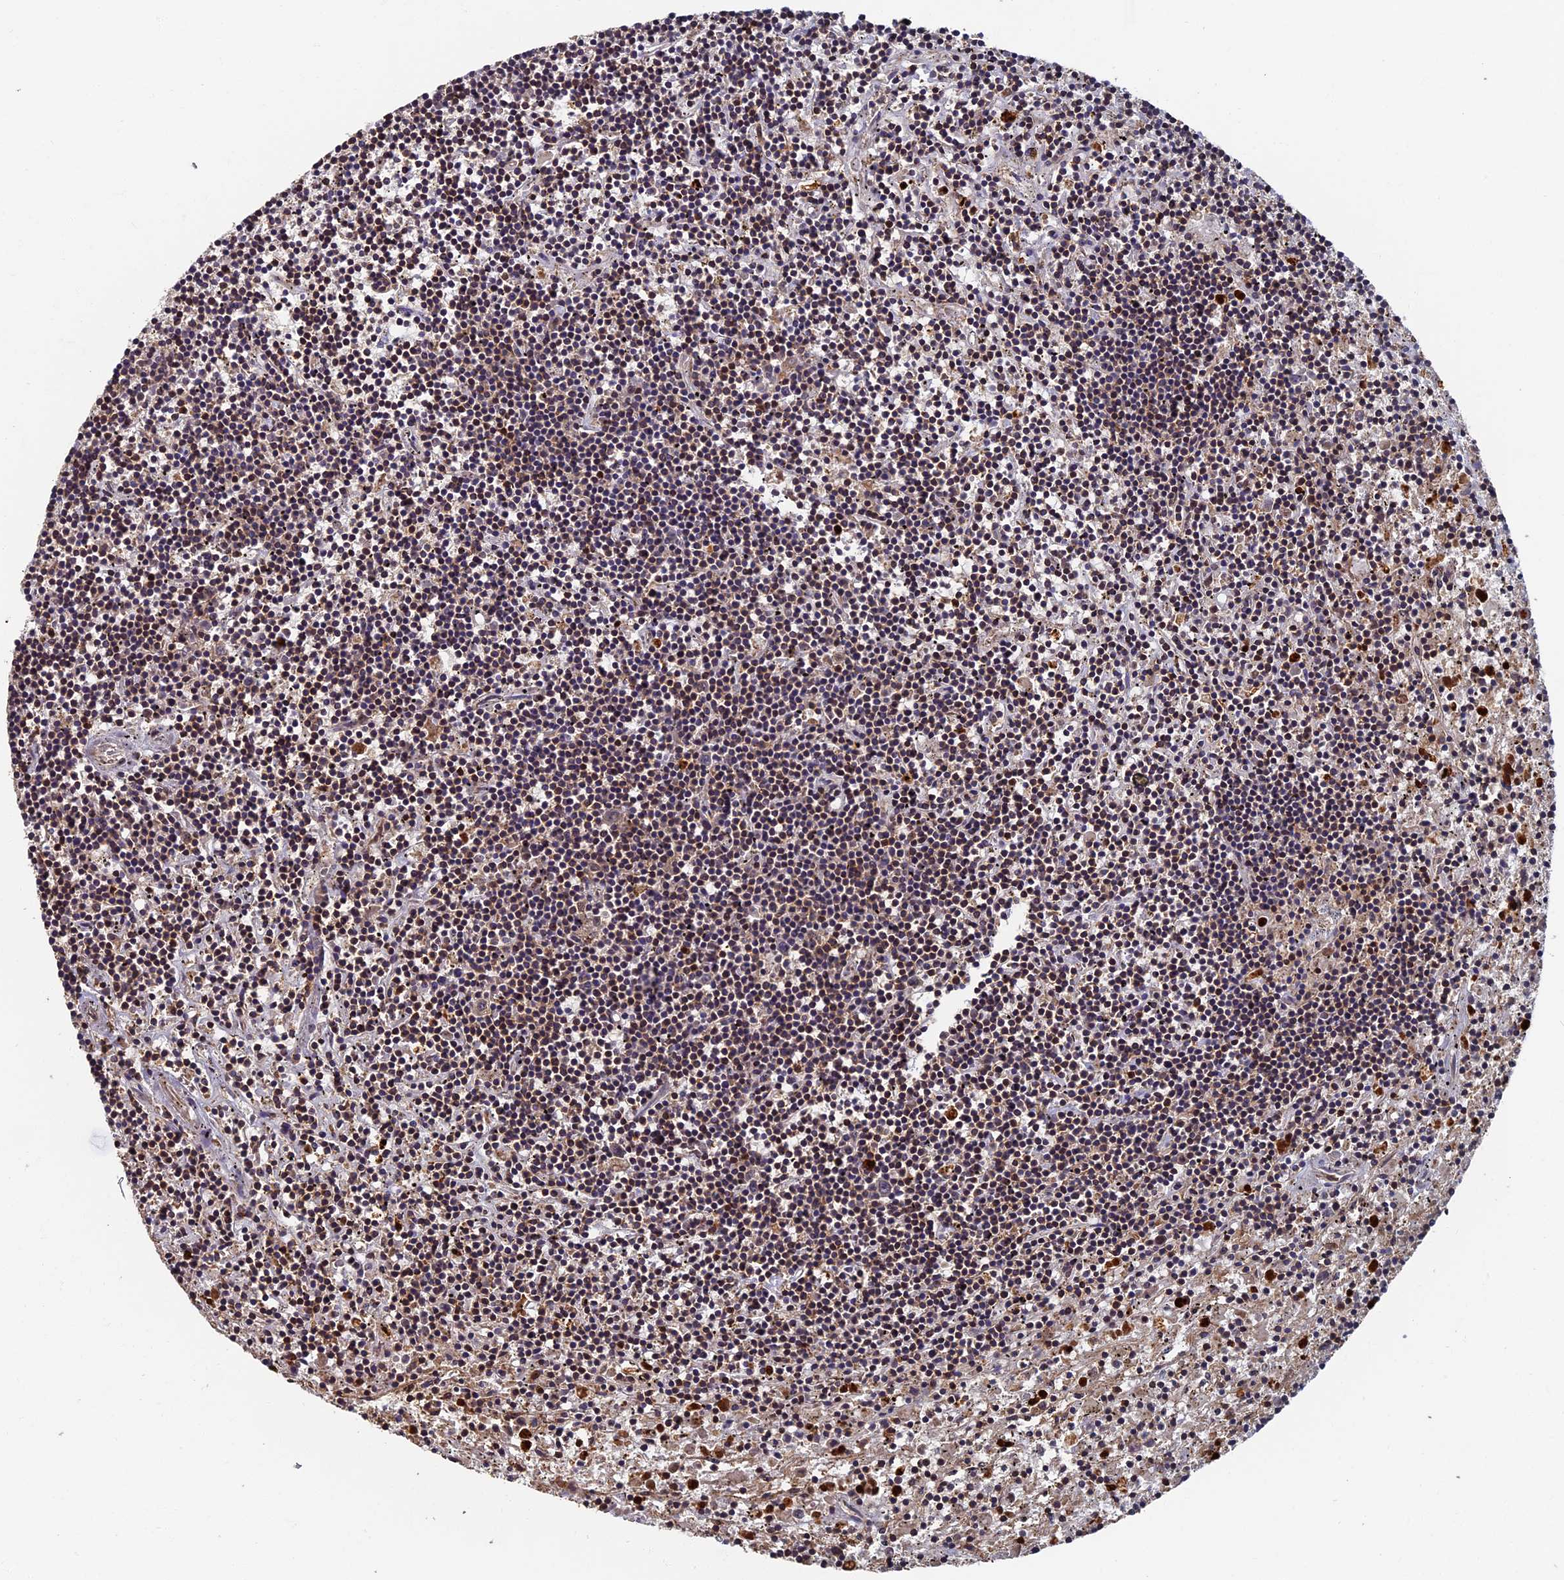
{"staining": {"intensity": "moderate", "quantity": "25%-75%", "location": "cytoplasmic/membranous"}, "tissue": "lymphoma", "cell_type": "Tumor cells", "image_type": "cancer", "snomed": [{"axis": "morphology", "description": "Malignant lymphoma, non-Hodgkin's type, Low grade"}, {"axis": "topography", "description": "Spleen"}], "caption": "Lymphoma stained with immunohistochemistry (IHC) exhibits moderate cytoplasmic/membranous expression in approximately 25%-75% of tumor cells.", "gene": "TNK2", "patient": {"sex": "male", "age": 76}}